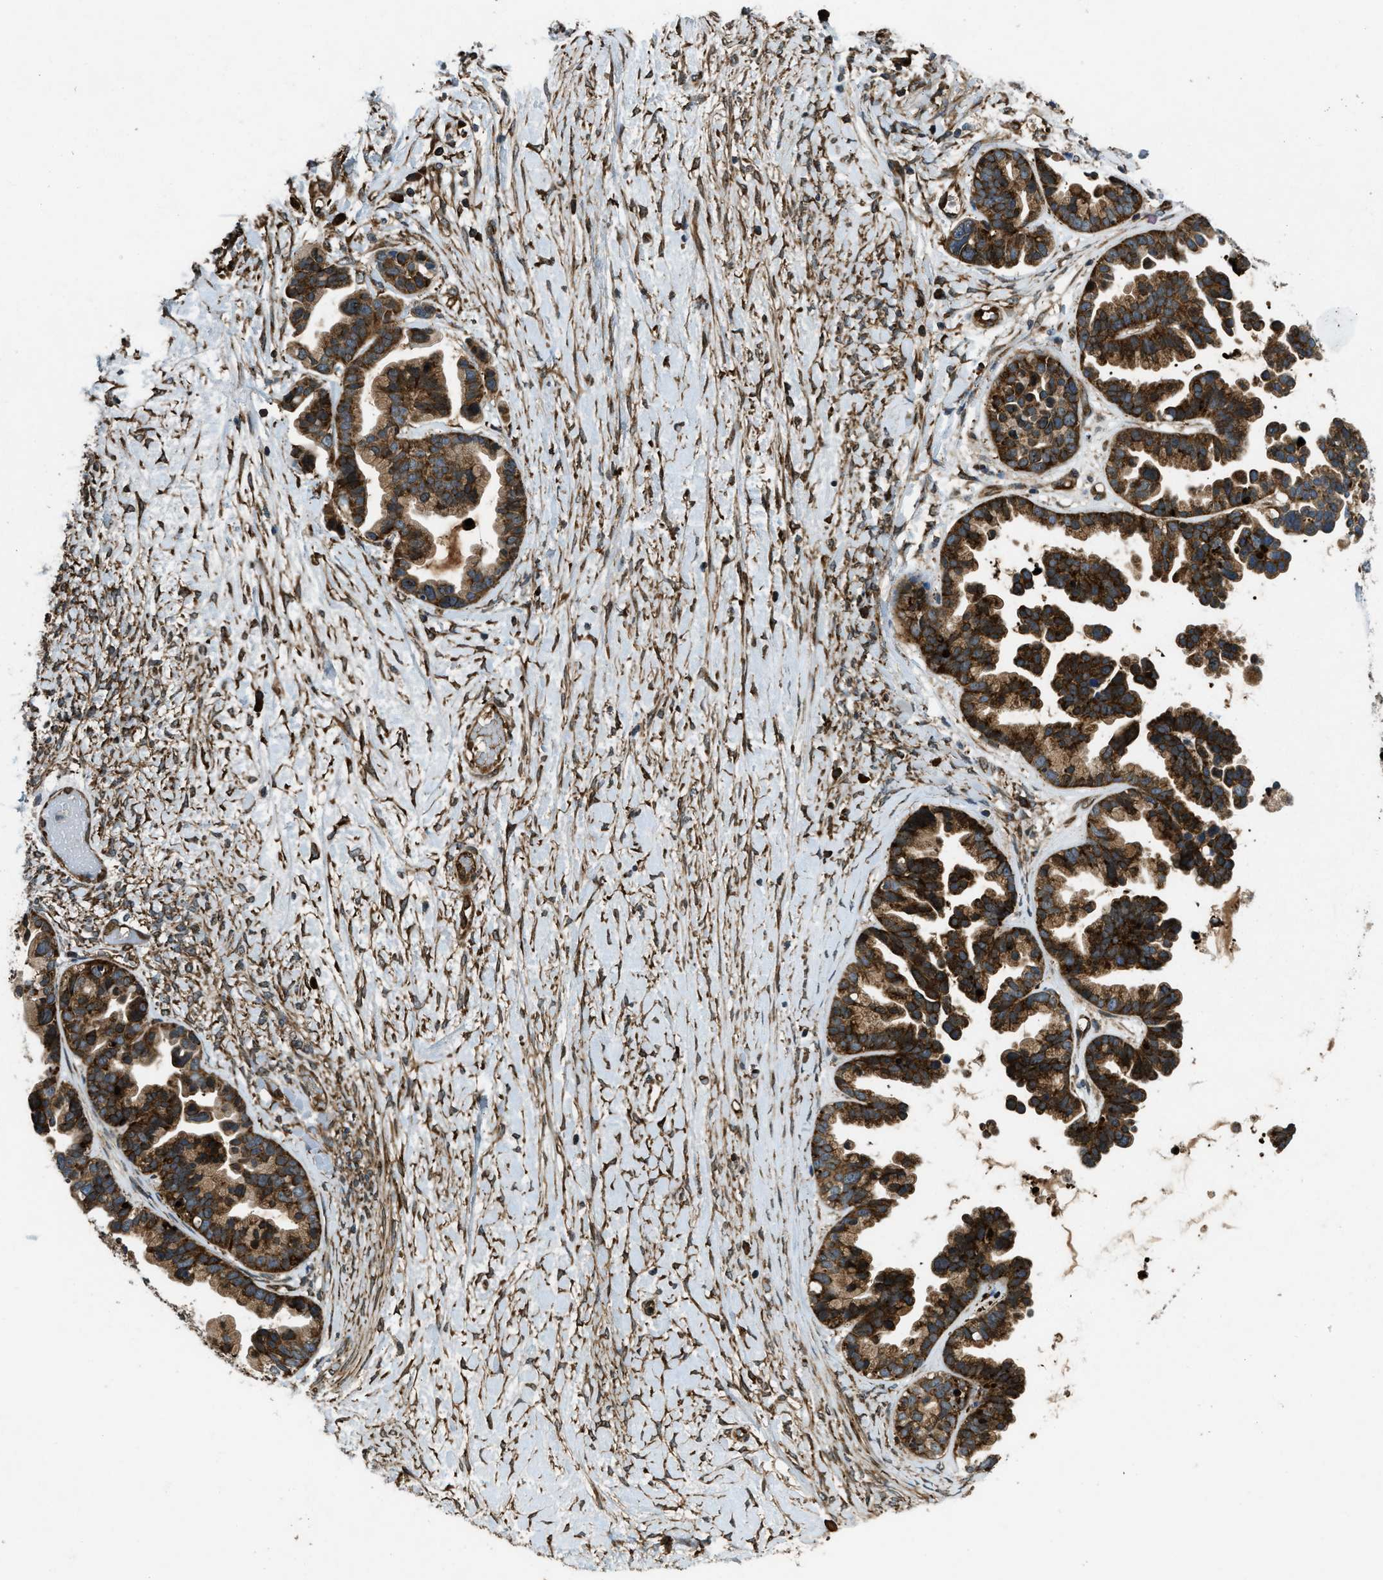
{"staining": {"intensity": "strong", "quantity": ">75%", "location": "cytoplasmic/membranous"}, "tissue": "ovarian cancer", "cell_type": "Tumor cells", "image_type": "cancer", "snomed": [{"axis": "morphology", "description": "Cystadenocarcinoma, serous, NOS"}, {"axis": "topography", "description": "Ovary"}], "caption": "Serous cystadenocarcinoma (ovarian) tissue reveals strong cytoplasmic/membranous staining in about >75% of tumor cells (Brightfield microscopy of DAB IHC at high magnification).", "gene": "RASGRF2", "patient": {"sex": "female", "age": 56}}